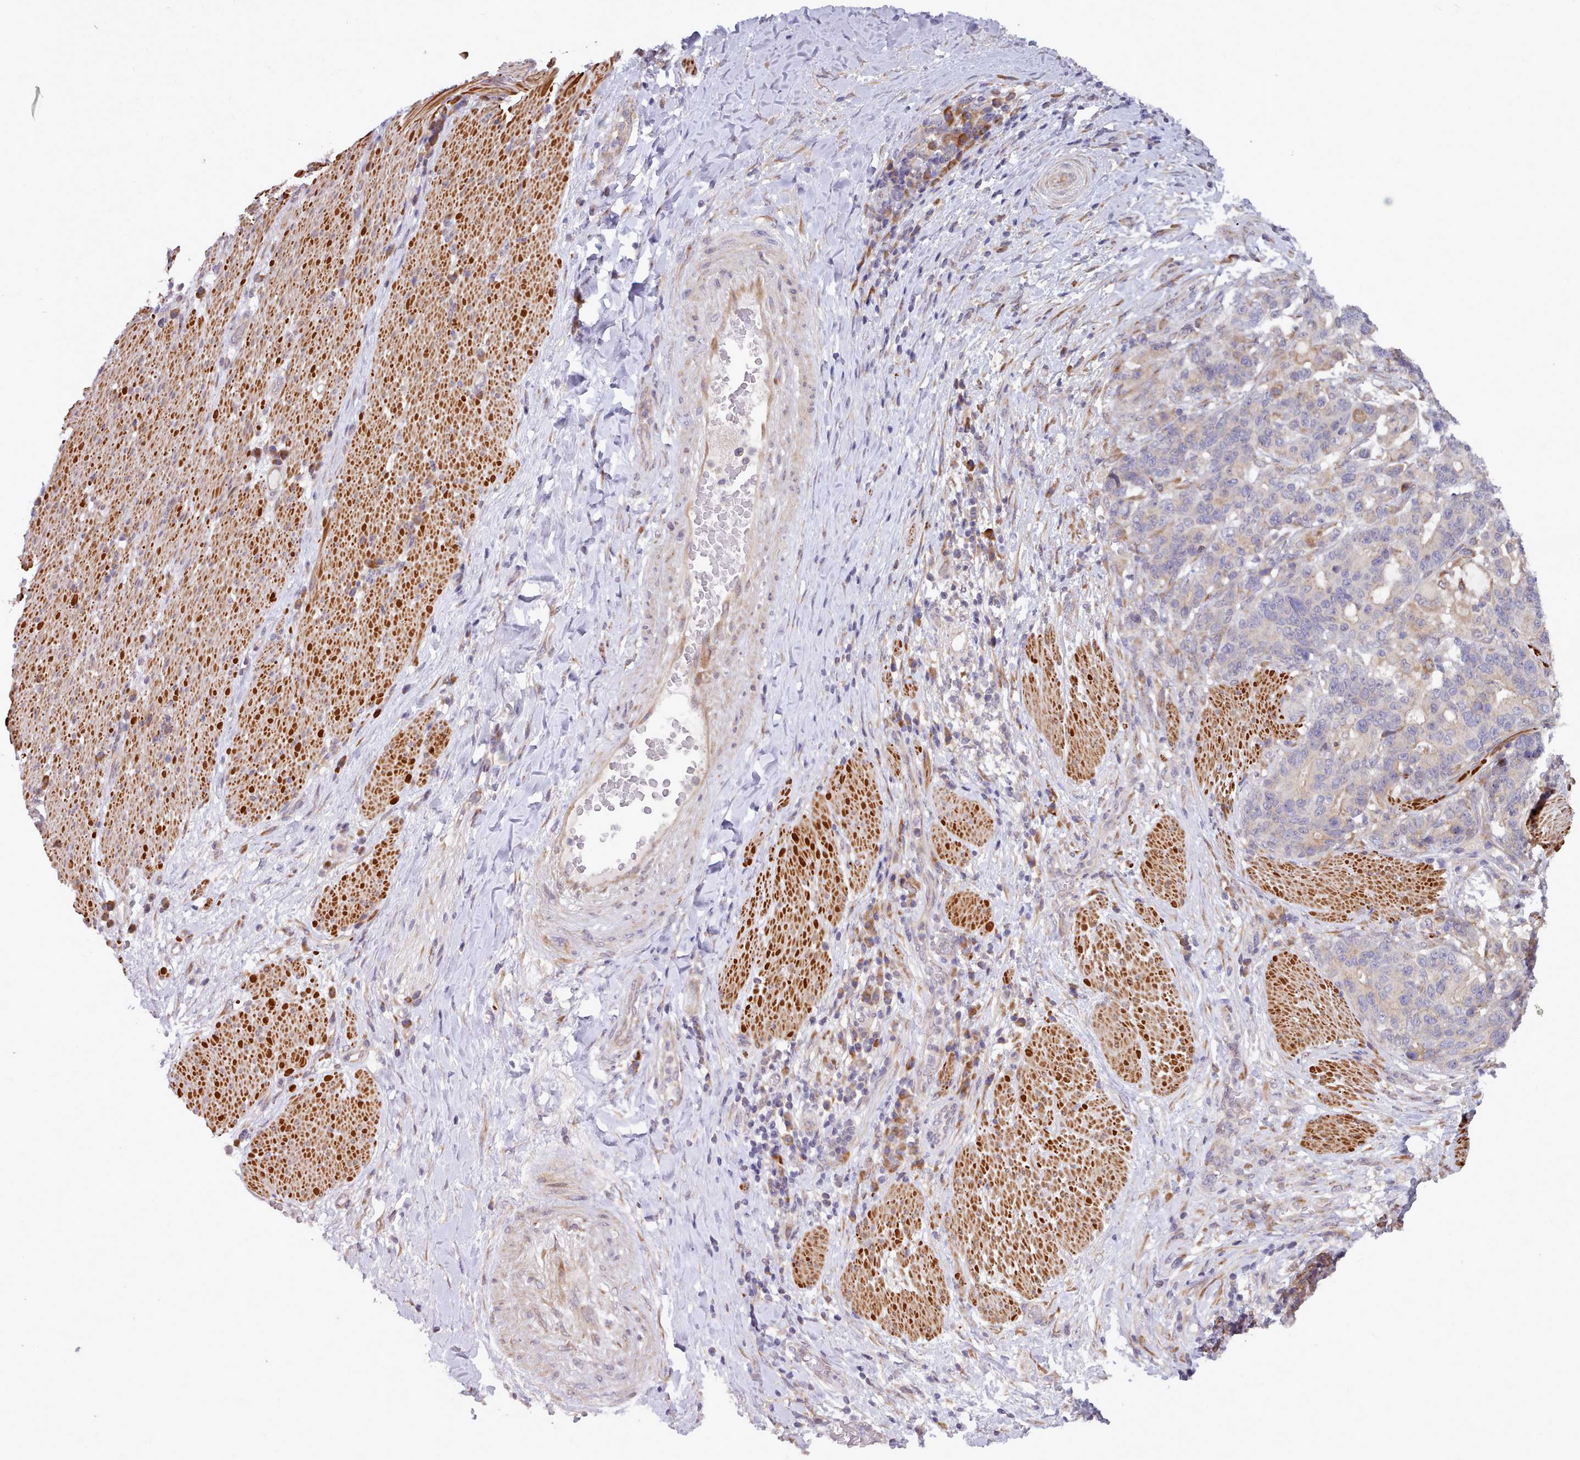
{"staining": {"intensity": "negative", "quantity": "none", "location": "none"}, "tissue": "stomach cancer", "cell_type": "Tumor cells", "image_type": "cancer", "snomed": [{"axis": "morphology", "description": "Normal tissue, NOS"}, {"axis": "morphology", "description": "Adenocarcinoma, NOS"}, {"axis": "topography", "description": "Stomach"}], "caption": "Tumor cells are negative for brown protein staining in stomach cancer (adenocarcinoma). (DAB immunohistochemistry visualized using brightfield microscopy, high magnification).", "gene": "TRIM26", "patient": {"sex": "female", "age": 64}}